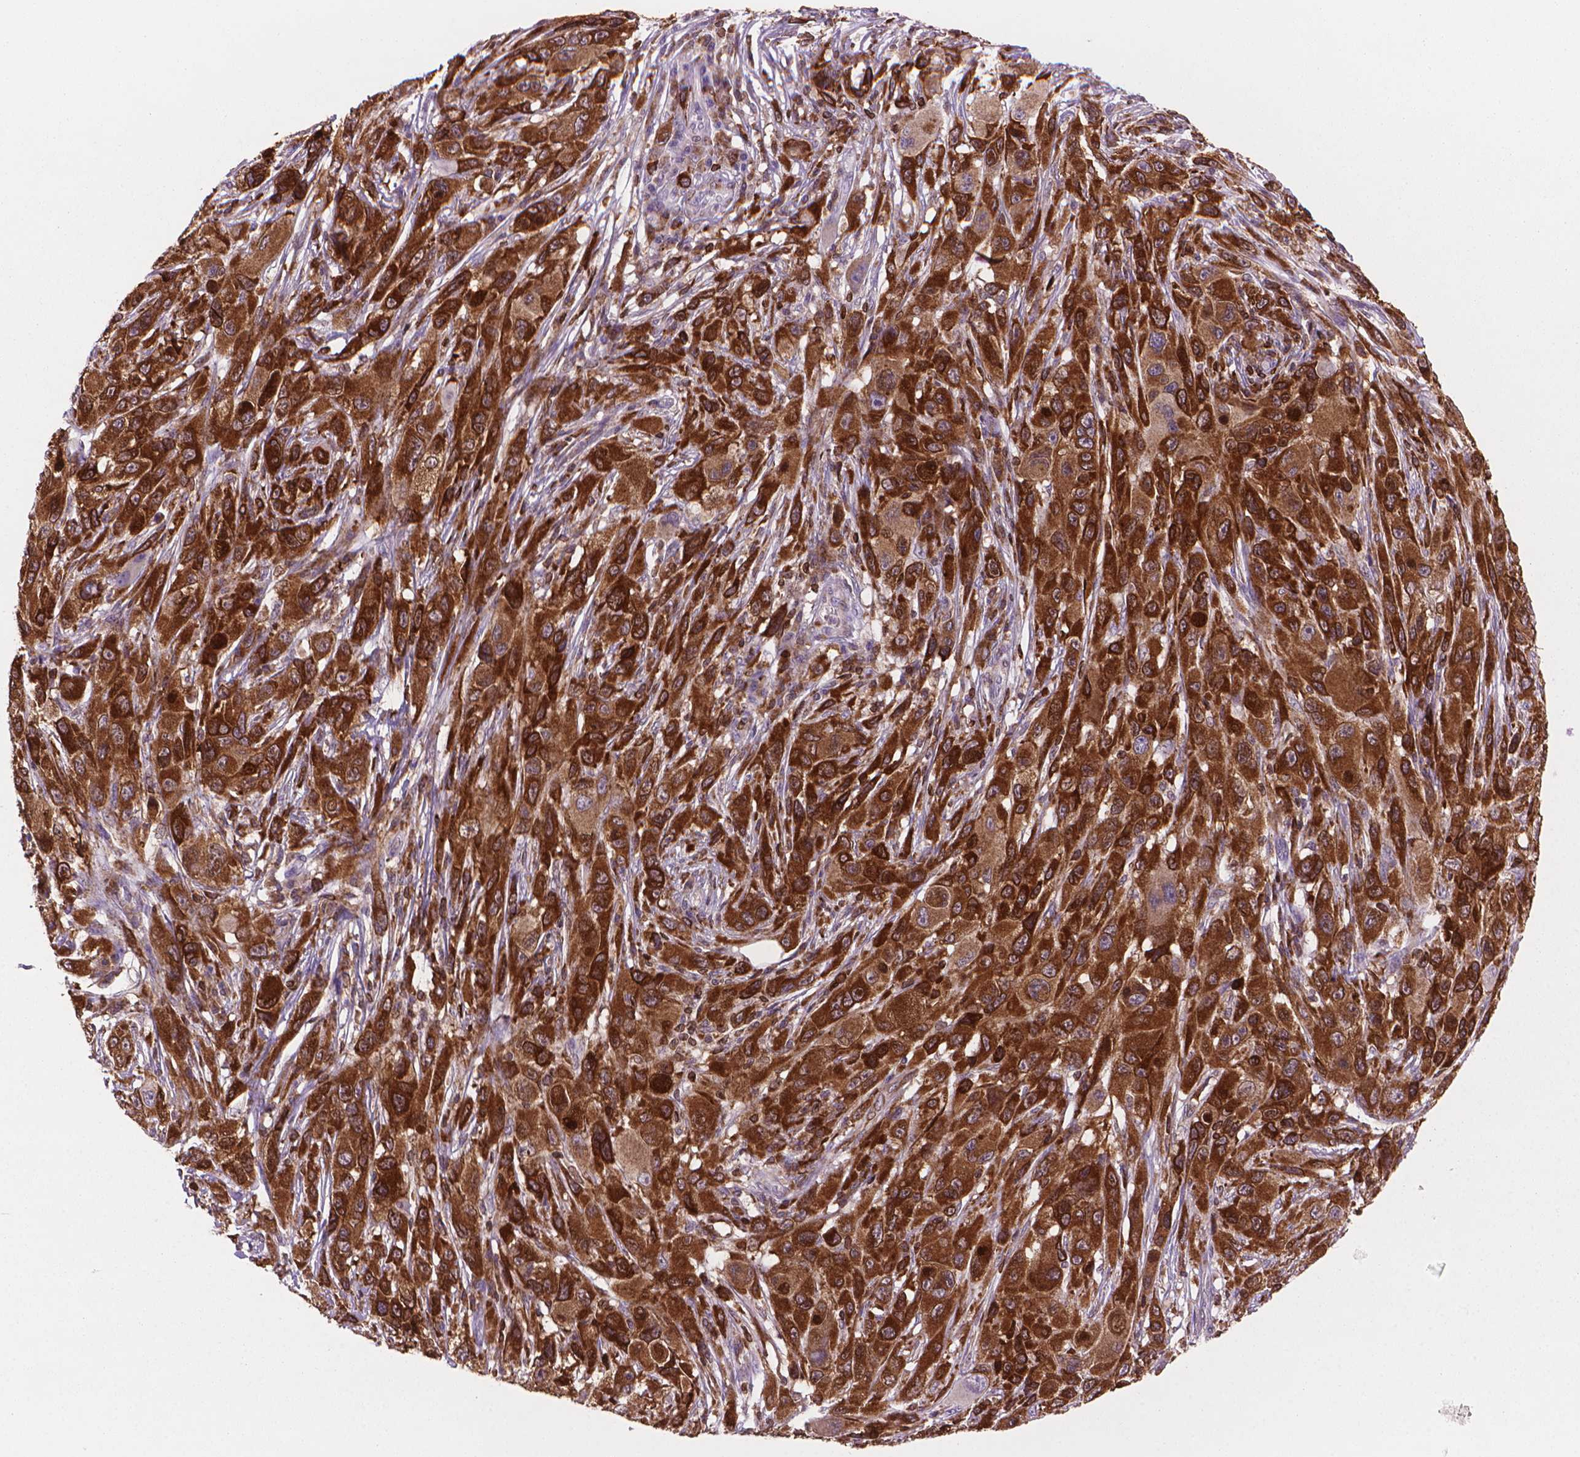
{"staining": {"intensity": "strong", "quantity": ">75%", "location": "cytoplasmic/membranous"}, "tissue": "melanoma", "cell_type": "Tumor cells", "image_type": "cancer", "snomed": [{"axis": "morphology", "description": "Malignant melanoma, NOS"}, {"axis": "topography", "description": "Skin"}], "caption": "Protein analysis of melanoma tissue demonstrates strong cytoplasmic/membranous expression in about >75% of tumor cells. (Stains: DAB (3,3'-diaminobenzidine) in brown, nuclei in blue, Microscopy: brightfield microscopy at high magnification).", "gene": "BCL2", "patient": {"sex": "male", "age": 53}}